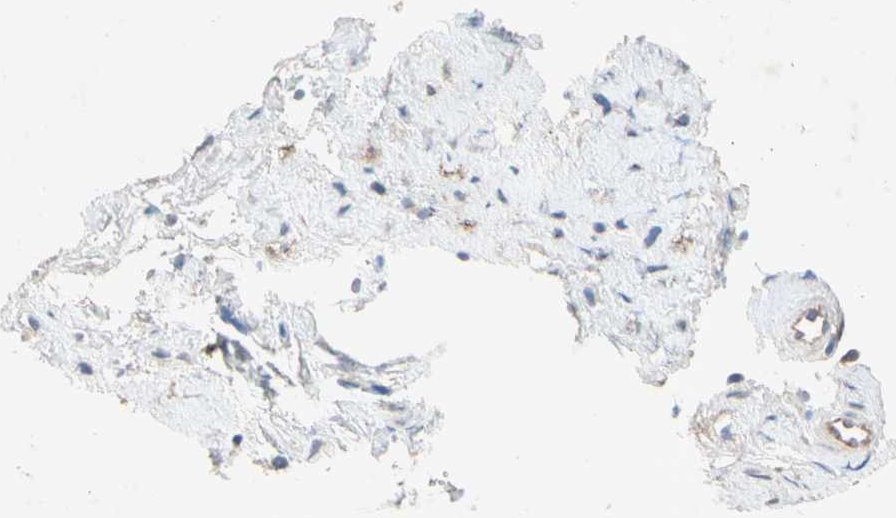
{"staining": {"intensity": "moderate", "quantity": ">75%", "location": "cytoplasmic/membranous"}, "tissue": "nasopharynx", "cell_type": "Respiratory epithelial cells", "image_type": "normal", "snomed": [{"axis": "morphology", "description": "Normal tissue, NOS"}, {"axis": "morphology", "description": "Inflammation, NOS"}, {"axis": "topography", "description": "Nasopharynx"}], "caption": "A medium amount of moderate cytoplasmic/membranous expression is identified in about >75% of respiratory epithelial cells in normal nasopharynx. (DAB (3,3'-diaminobenzidine) IHC with brightfield microscopy, high magnification).", "gene": "NDFIP2", "patient": {"sex": "male", "age": 48}}